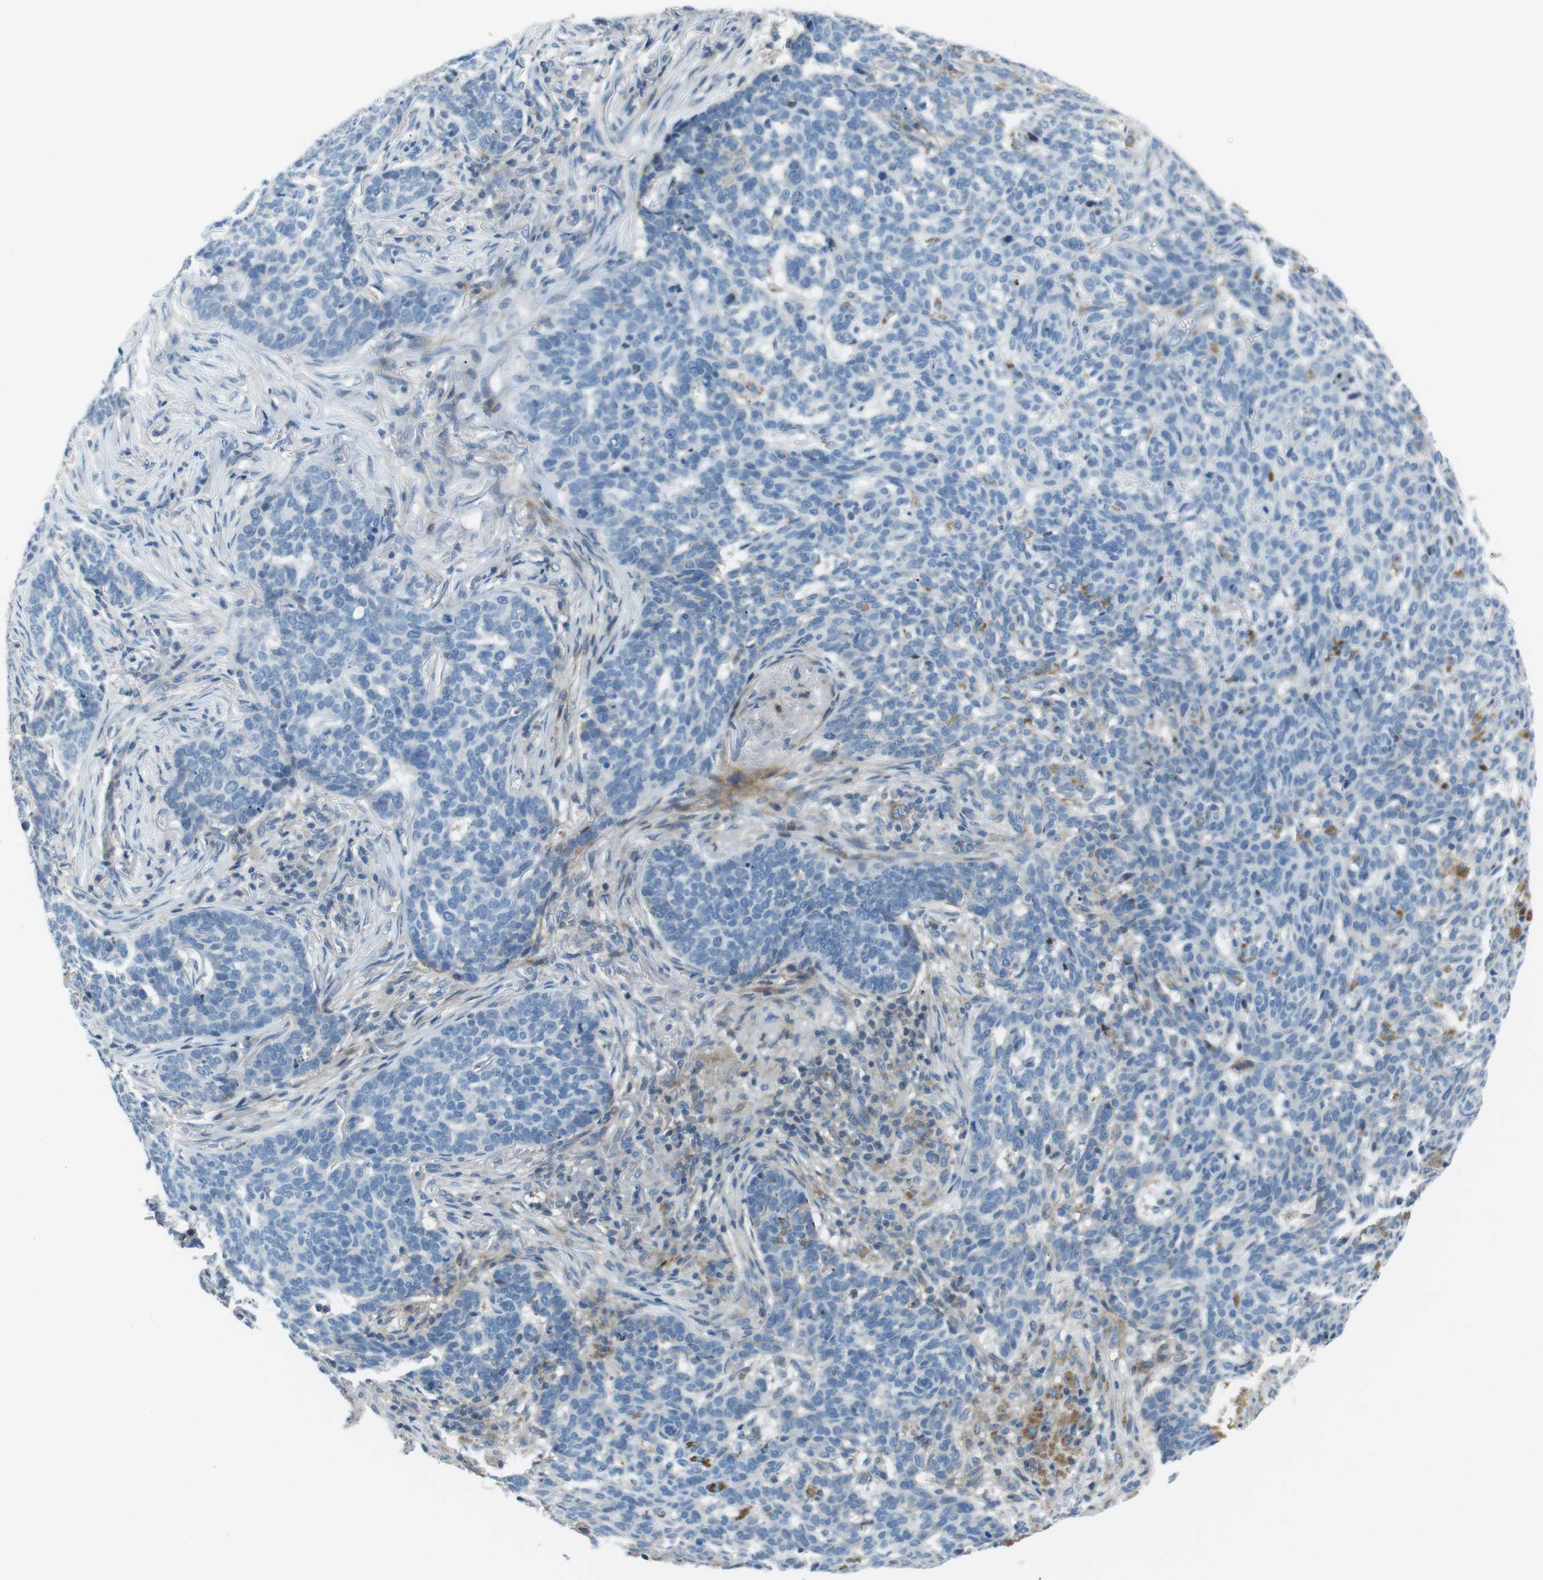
{"staining": {"intensity": "negative", "quantity": "none", "location": "none"}, "tissue": "skin cancer", "cell_type": "Tumor cells", "image_type": "cancer", "snomed": [{"axis": "morphology", "description": "Basal cell carcinoma"}, {"axis": "topography", "description": "Skin"}], "caption": "Immunohistochemistry micrograph of neoplastic tissue: human basal cell carcinoma (skin) stained with DAB (3,3'-diaminobenzidine) exhibits no significant protein positivity in tumor cells.", "gene": "ARVCF", "patient": {"sex": "male", "age": 85}}